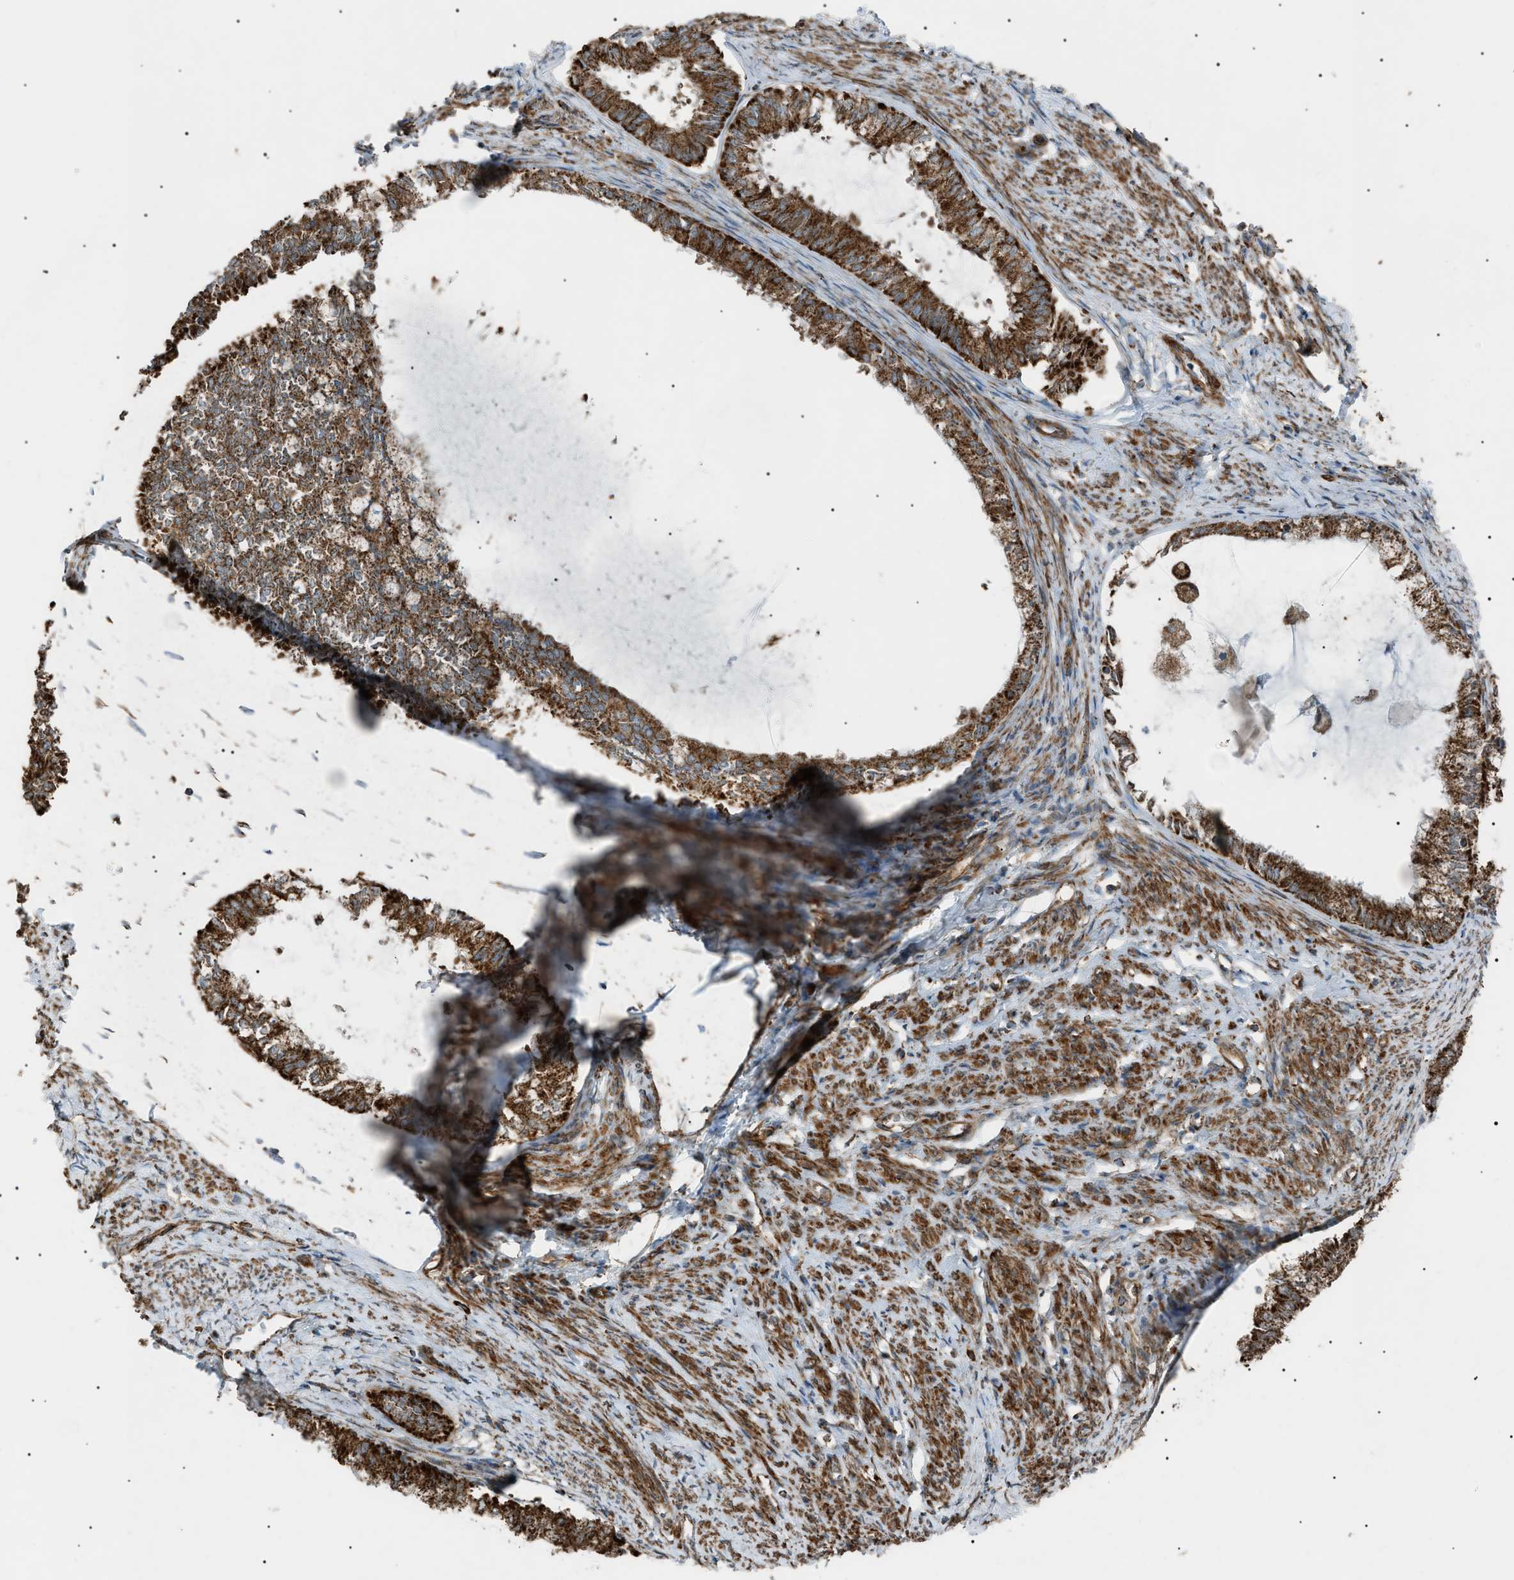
{"staining": {"intensity": "strong", "quantity": ">75%", "location": "cytoplasmic/membranous"}, "tissue": "endometrial cancer", "cell_type": "Tumor cells", "image_type": "cancer", "snomed": [{"axis": "morphology", "description": "Adenocarcinoma, NOS"}, {"axis": "topography", "description": "Endometrium"}], "caption": "Immunohistochemical staining of endometrial adenocarcinoma shows high levels of strong cytoplasmic/membranous expression in about >75% of tumor cells. The staining was performed using DAB to visualize the protein expression in brown, while the nuclei were stained in blue with hematoxylin (Magnification: 20x).", "gene": "C1GALT1C1", "patient": {"sex": "female", "age": 86}}